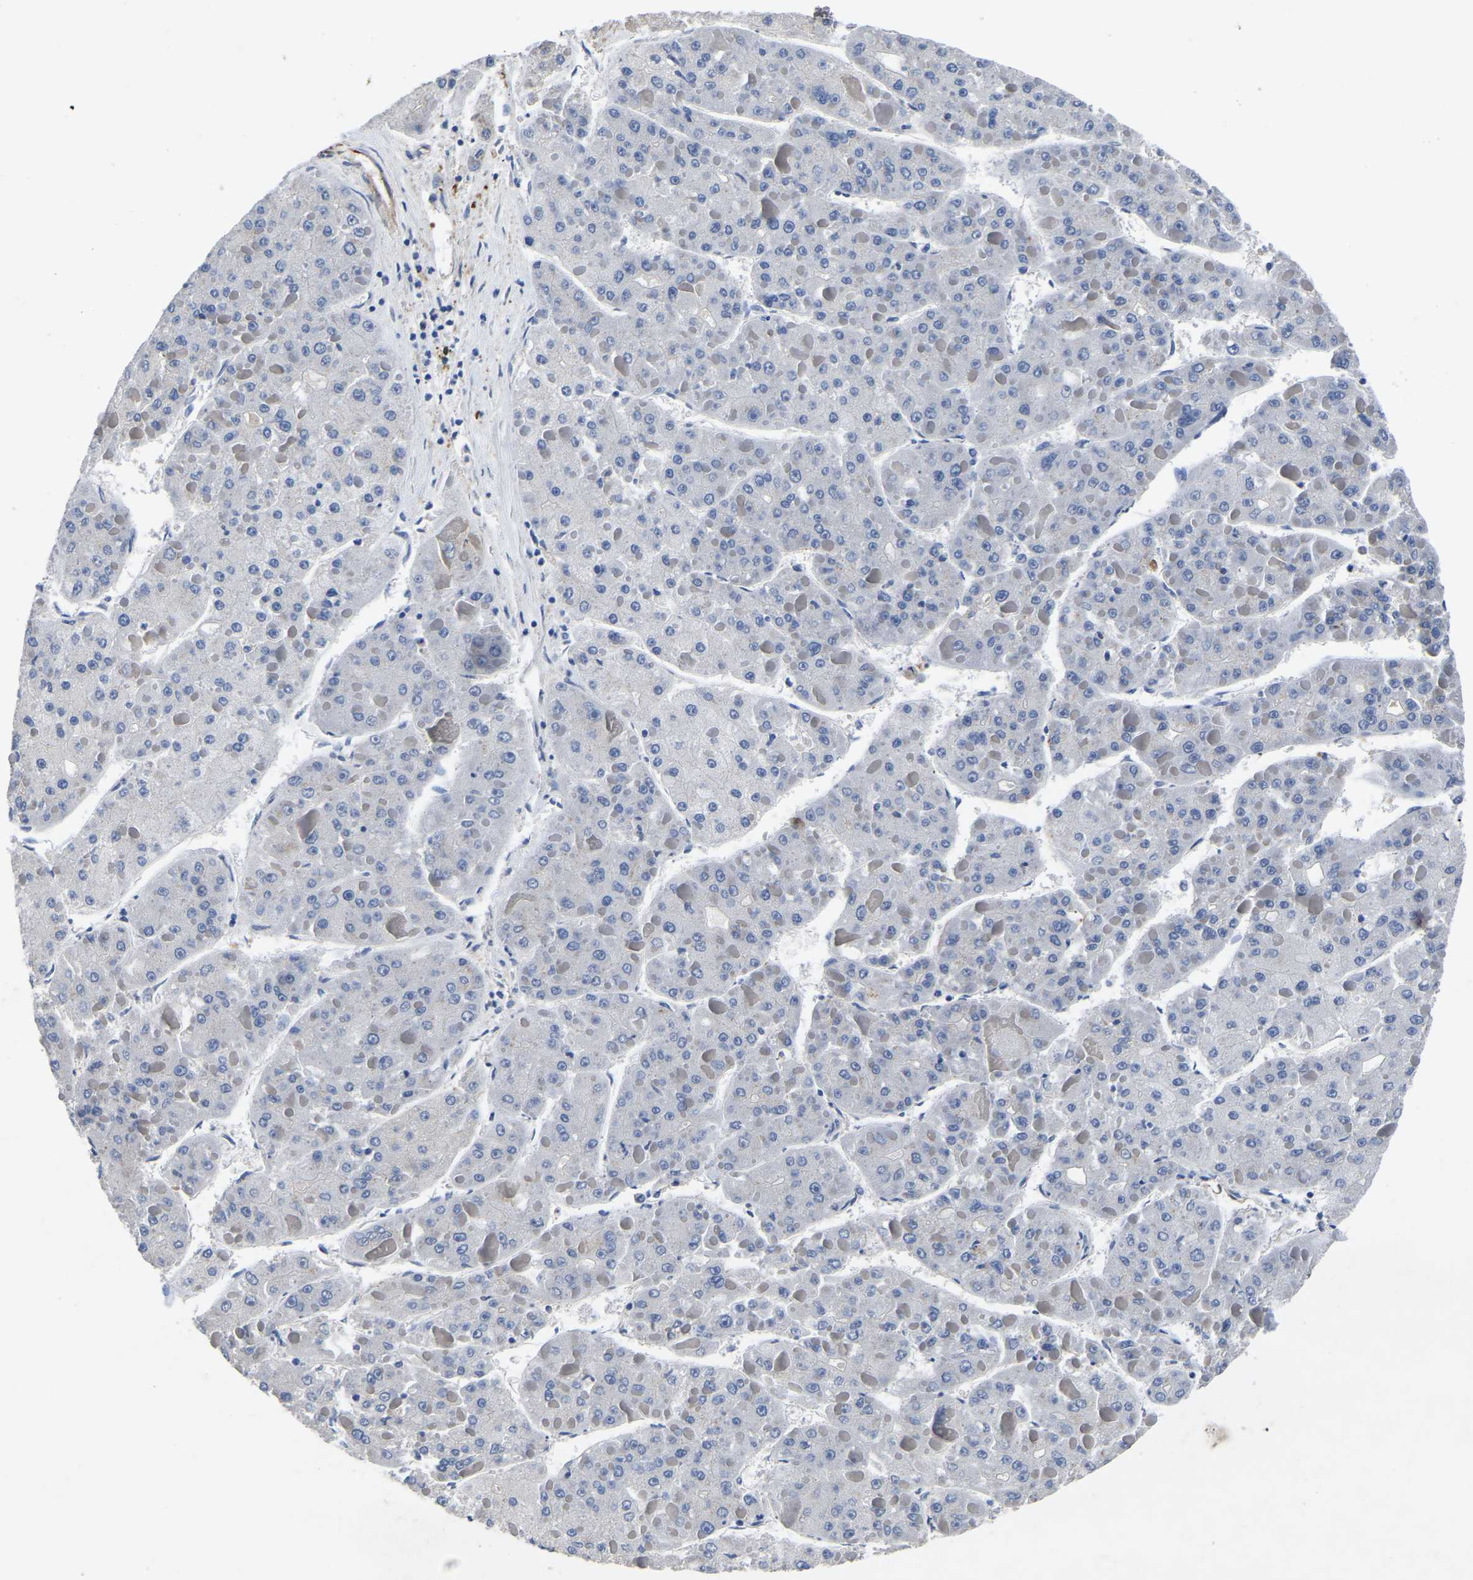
{"staining": {"intensity": "negative", "quantity": "none", "location": "none"}, "tissue": "liver cancer", "cell_type": "Tumor cells", "image_type": "cancer", "snomed": [{"axis": "morphology", "description": "Carcinoma, Hepatocellular, NOS"}, {"axis": "topography", "description": "Liver"}], "caption": "Image shows no protein staining in tumor cells of liver hepatocellular carcinoma tissue.", "gene": "ATG2B", "patient": {"sex": "female", "age": 73}}